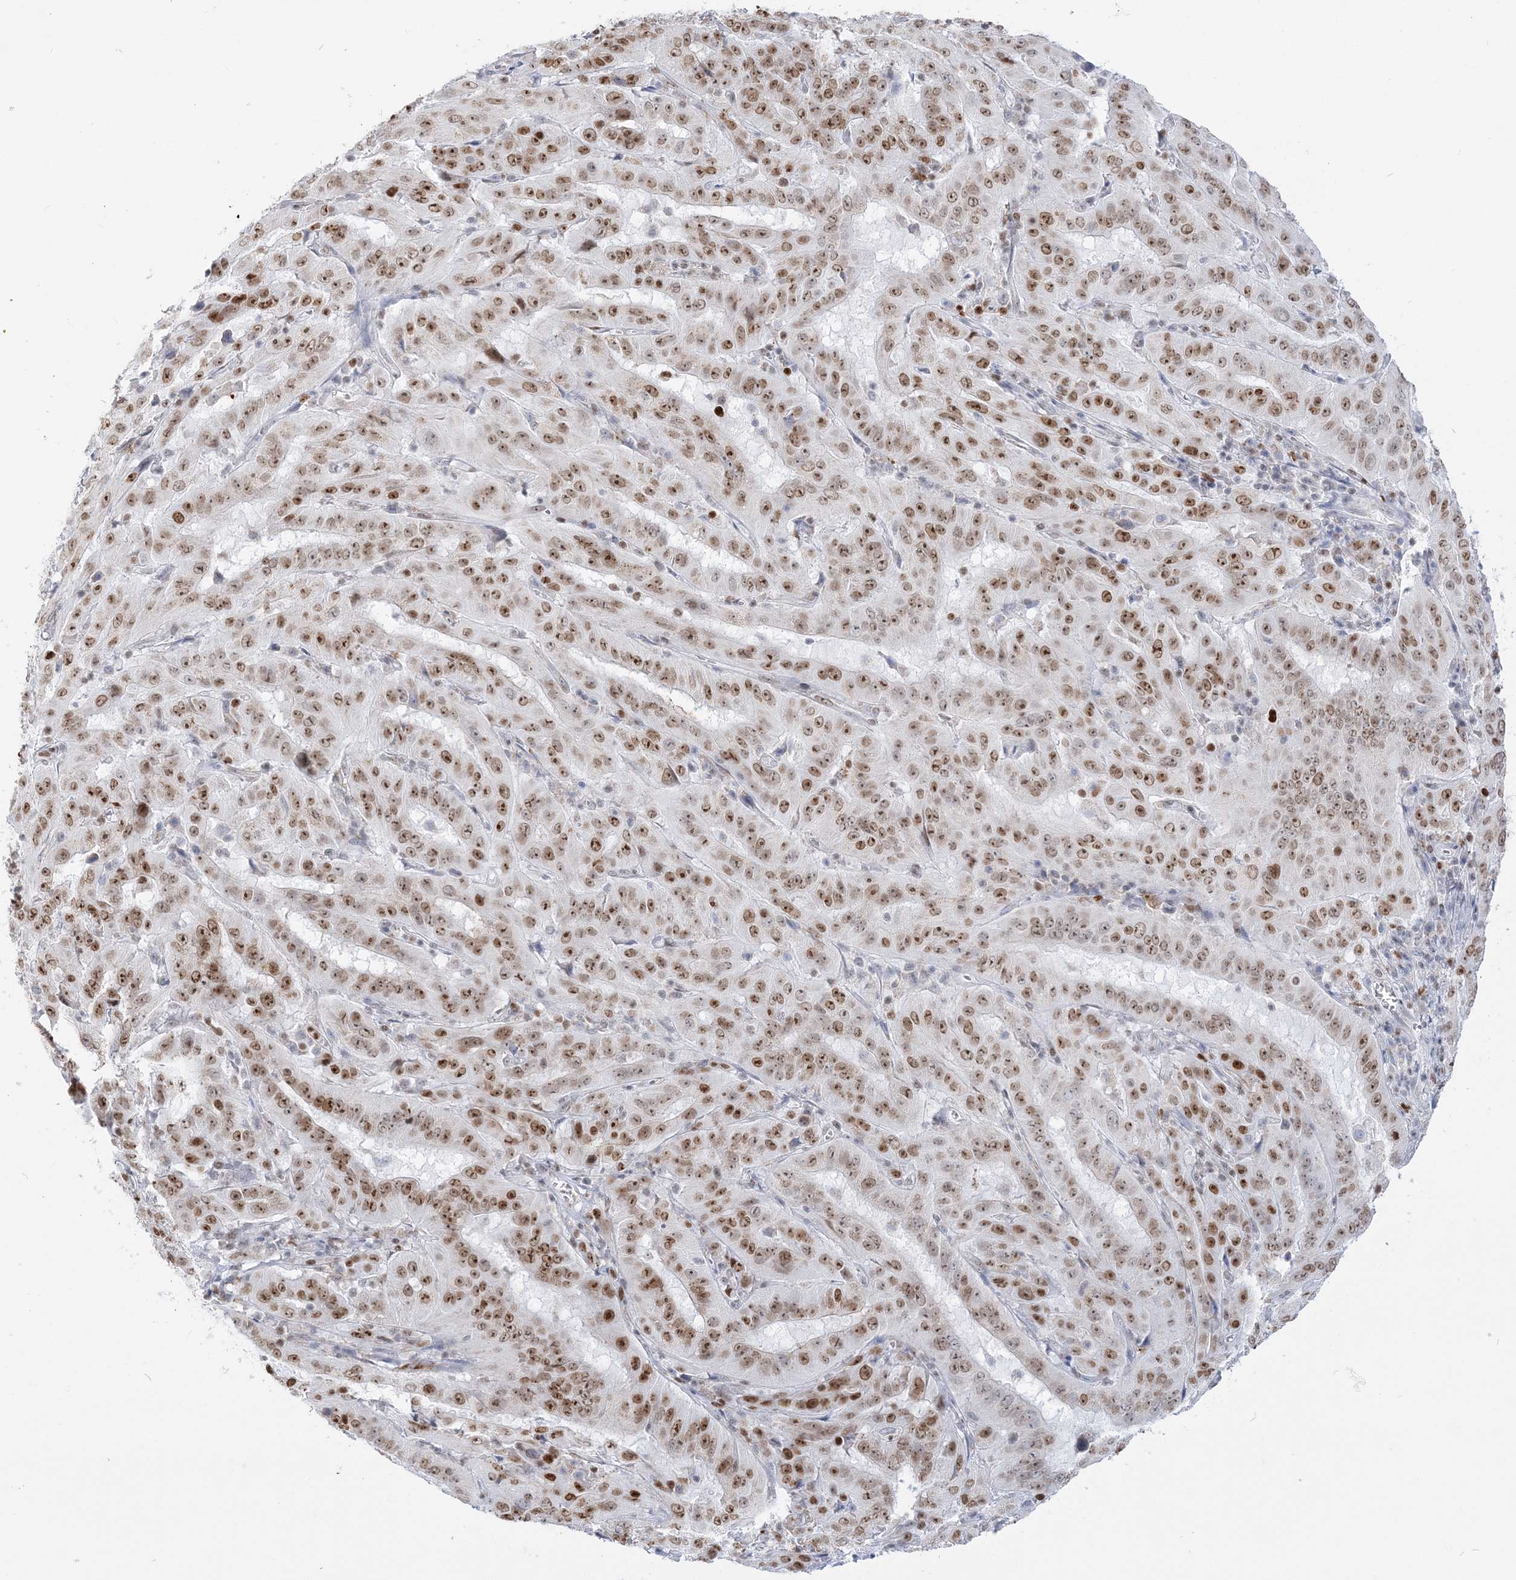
{"staining": {"intensity": "moderate", "quantity": ">75%", "location": "nuclear"}, "tissue": "pancreatic cancer", "cell_type": "Tumor cells", "image_type": "cancer", "snomed": [{"axis": "morphology", "description": "Adenocarcinoma, NOS"}, {"axis": "topography", "description": "Pancreas"}], "caption": "DAB immunohistochemical staining of adenocarcinoma (pancreatic) demonstrates moderate nuclear protein positivity in about >75% of tumor cells. Nuclei are stained in blue.", "gene": "DDX21", "patient": {"sex": "male", "age": 63}}